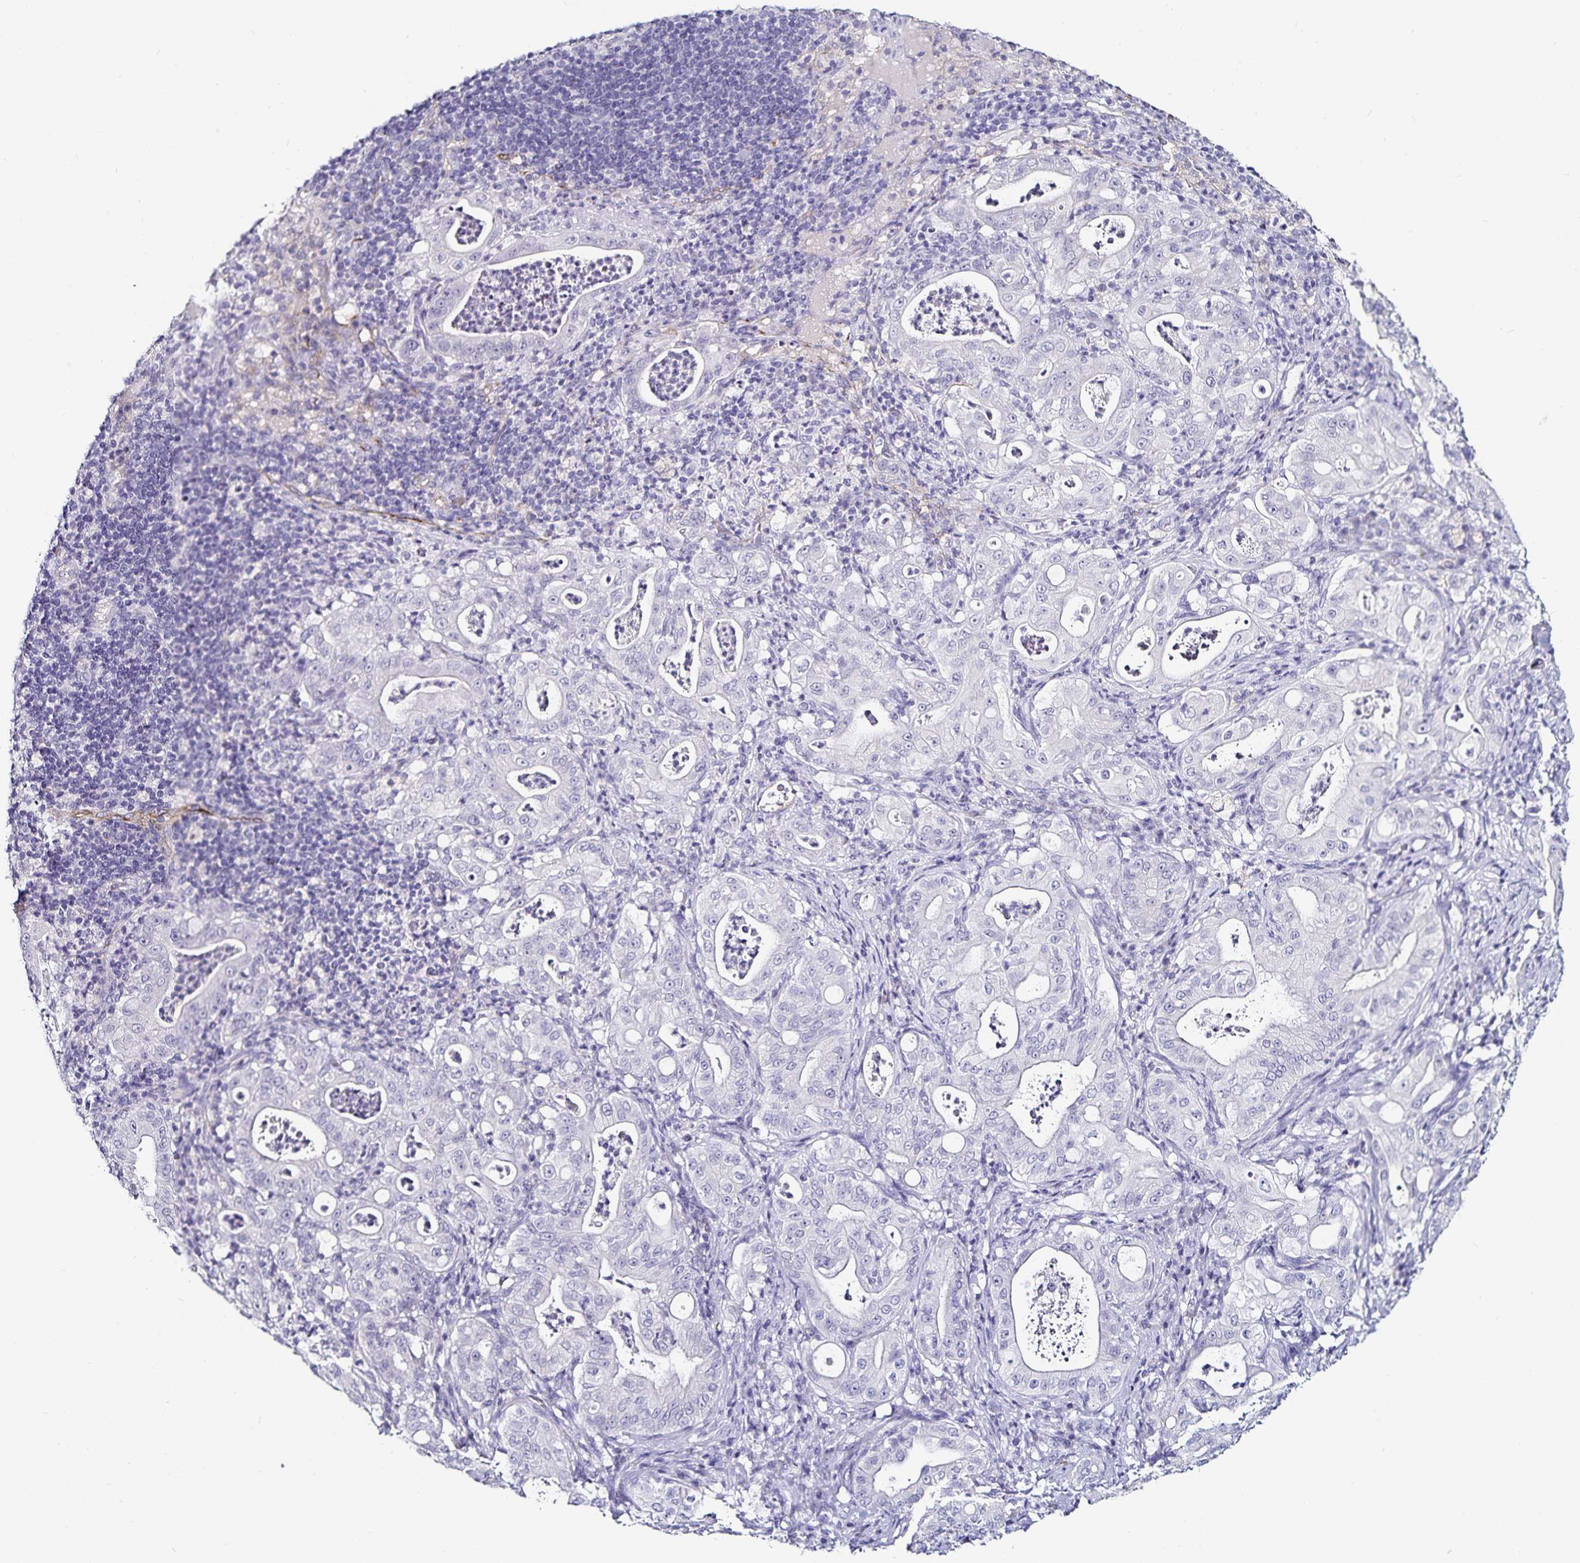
{"staining": {"intensity": "negative", "quantity": "none", "location": "none"}, "tissue": "pancreatic cancer", "cell_type": "Tumor cells", "image_type": "cancer", "snomed": [{"axis": "morphology", "description": "Adenocarcinoma, NOS"}, {"axis": "topography", "description": "Pancreas"}], "caption": "A micrograph of human pancreatic cancer (adenocarcinoma) is negative for staining in tumor cells. (DAB IHC visualized using brightfield microscopy, high magnification).", "gene": "TSPAN7", "patient": {"sex": "male", "age": 71}}